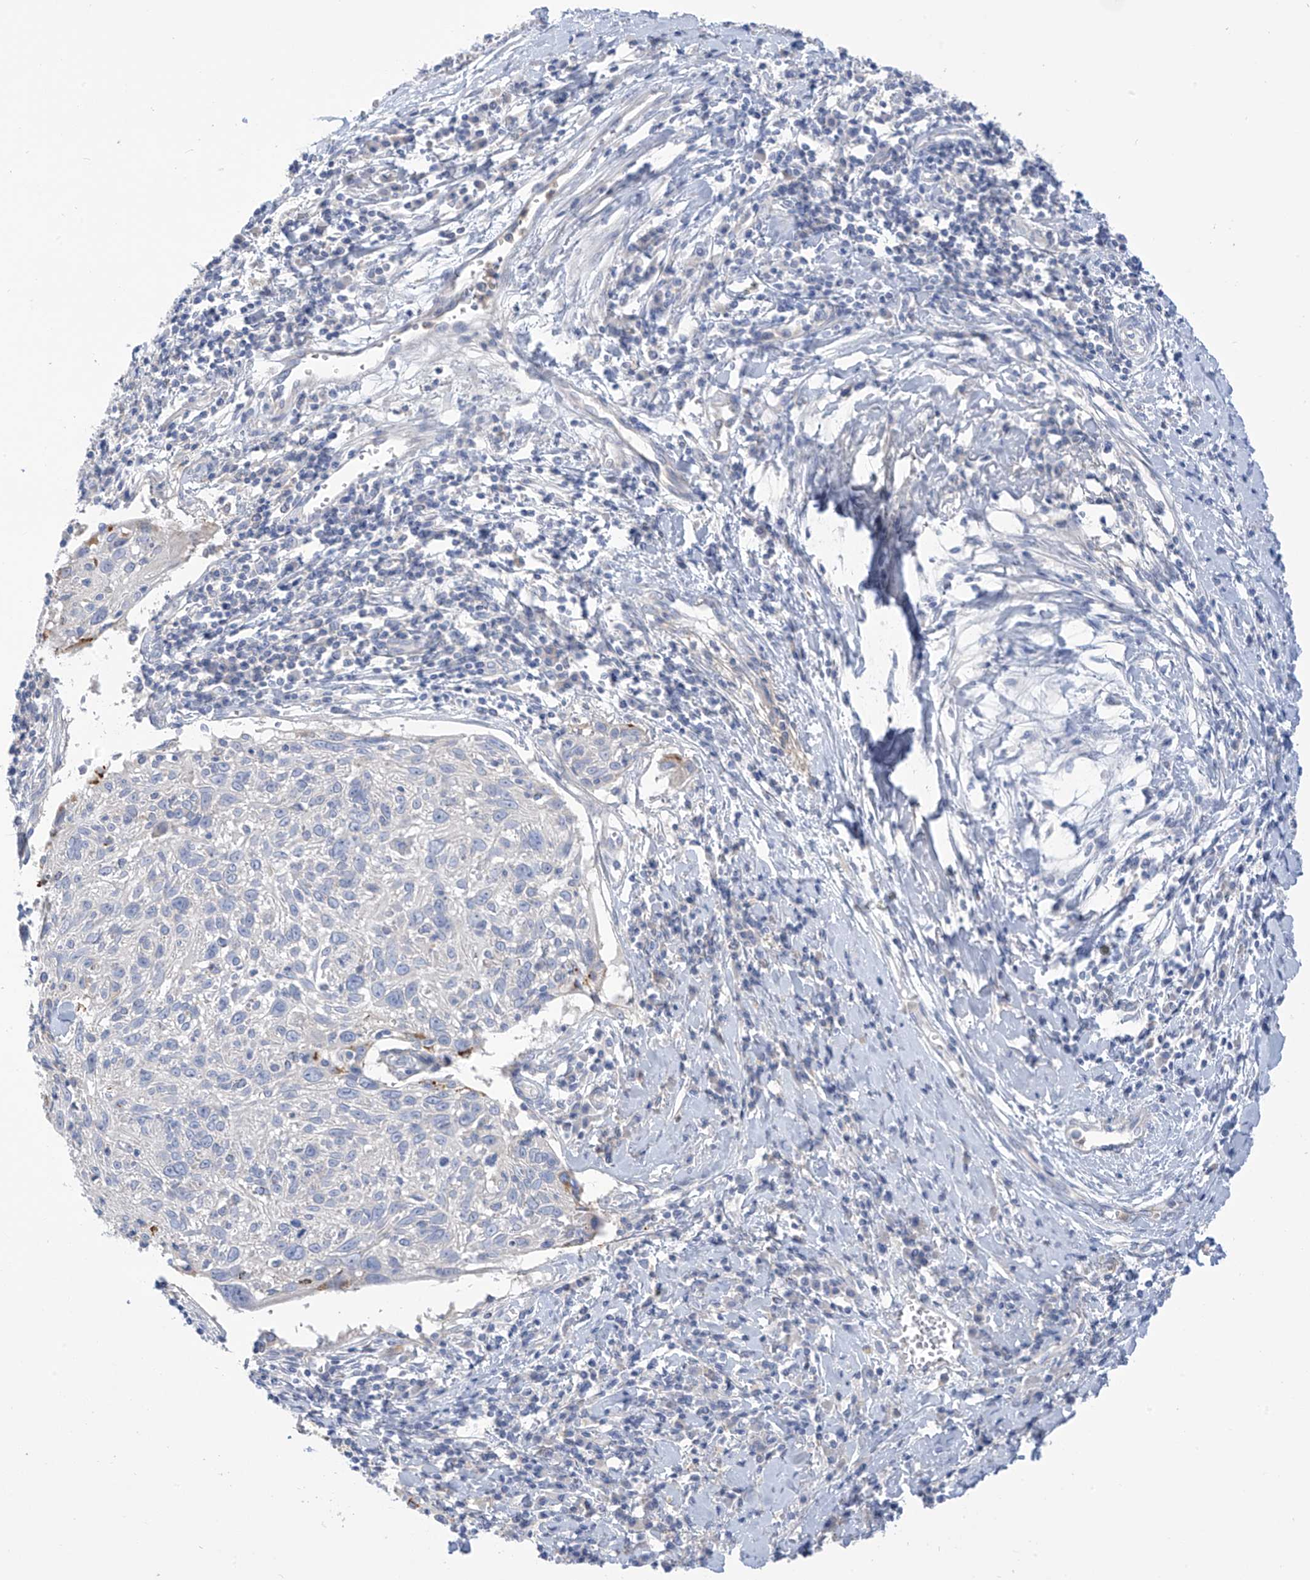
{"staining": {"intensity": "negative", "quantity": "none", "location": "none"}, "tissue": "cervical cancer", "cell_type": "Tumor cells", "image_type": "cancer", "snomed": [{"axis": "morphology", "description": "Squamous cell carcinoma, NOS"}, {"axis": "topography", "description": "Cervix"}], "caption": "Tumor cells show no significant protein positivity in cervical cancer (squamous cell carcinoma).", "gene": "FABP2", "patient": {"sex": "female", "age": 51}}